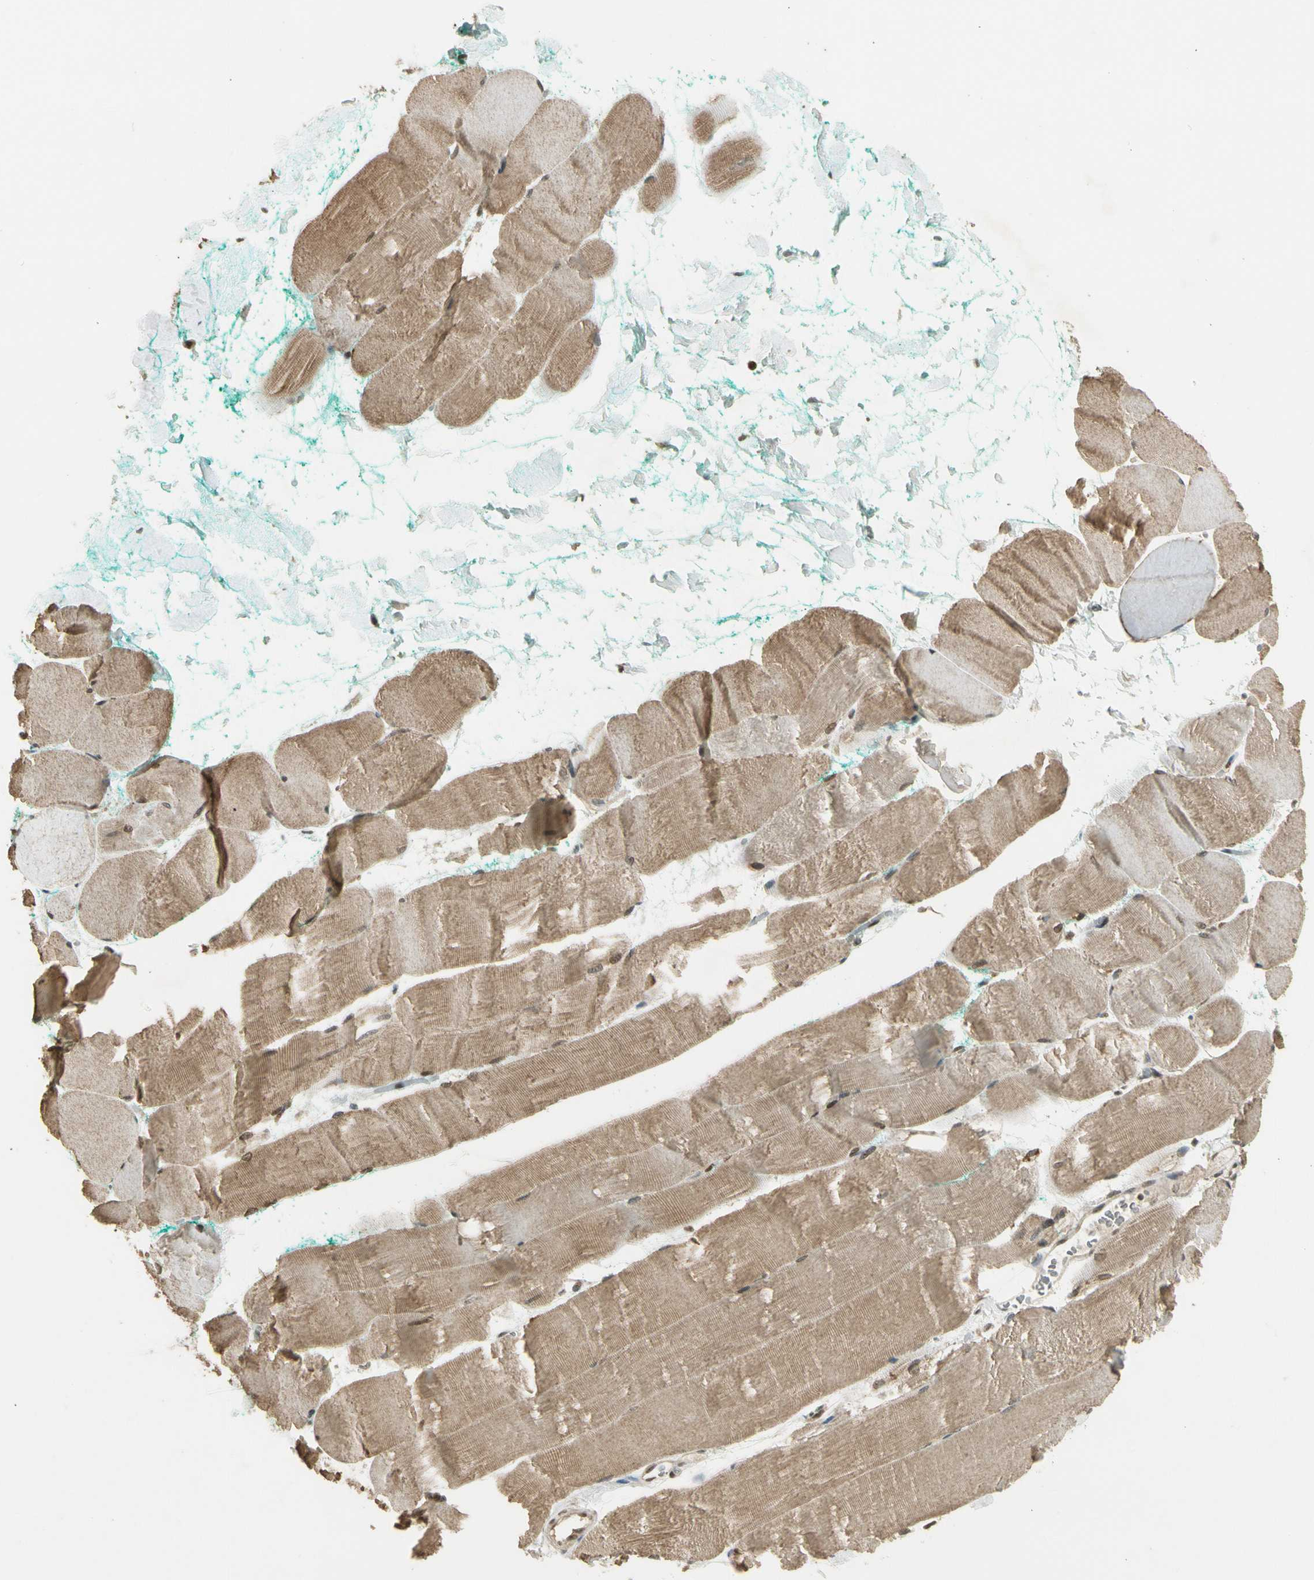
{"staining": {"intensity": "moderate", "quantity": ">75%", "location": "cytoplasmic/membranous,nuclear"}, "tissue": "skeletal muscle", "cell_type": "Myocytes", "image_type": "normal", "snomed": [{"axis": "morphology", "description": "Normal tissue, NOS"}, {"axis": "morphology", "description": "Squamous cell carcinoma, NOS"}, {"axis": "topography", "description": "Skeletal muscle"}], "caption": "About >75% of myocytes in normal human skeletal muscle reveal moderate cytoplasmic/membranous,nuclear protein expression as visualized by brown immunohistochemical staining.", "gene": "ZNF135", "patient": {"sex": "male", "age": 51}}